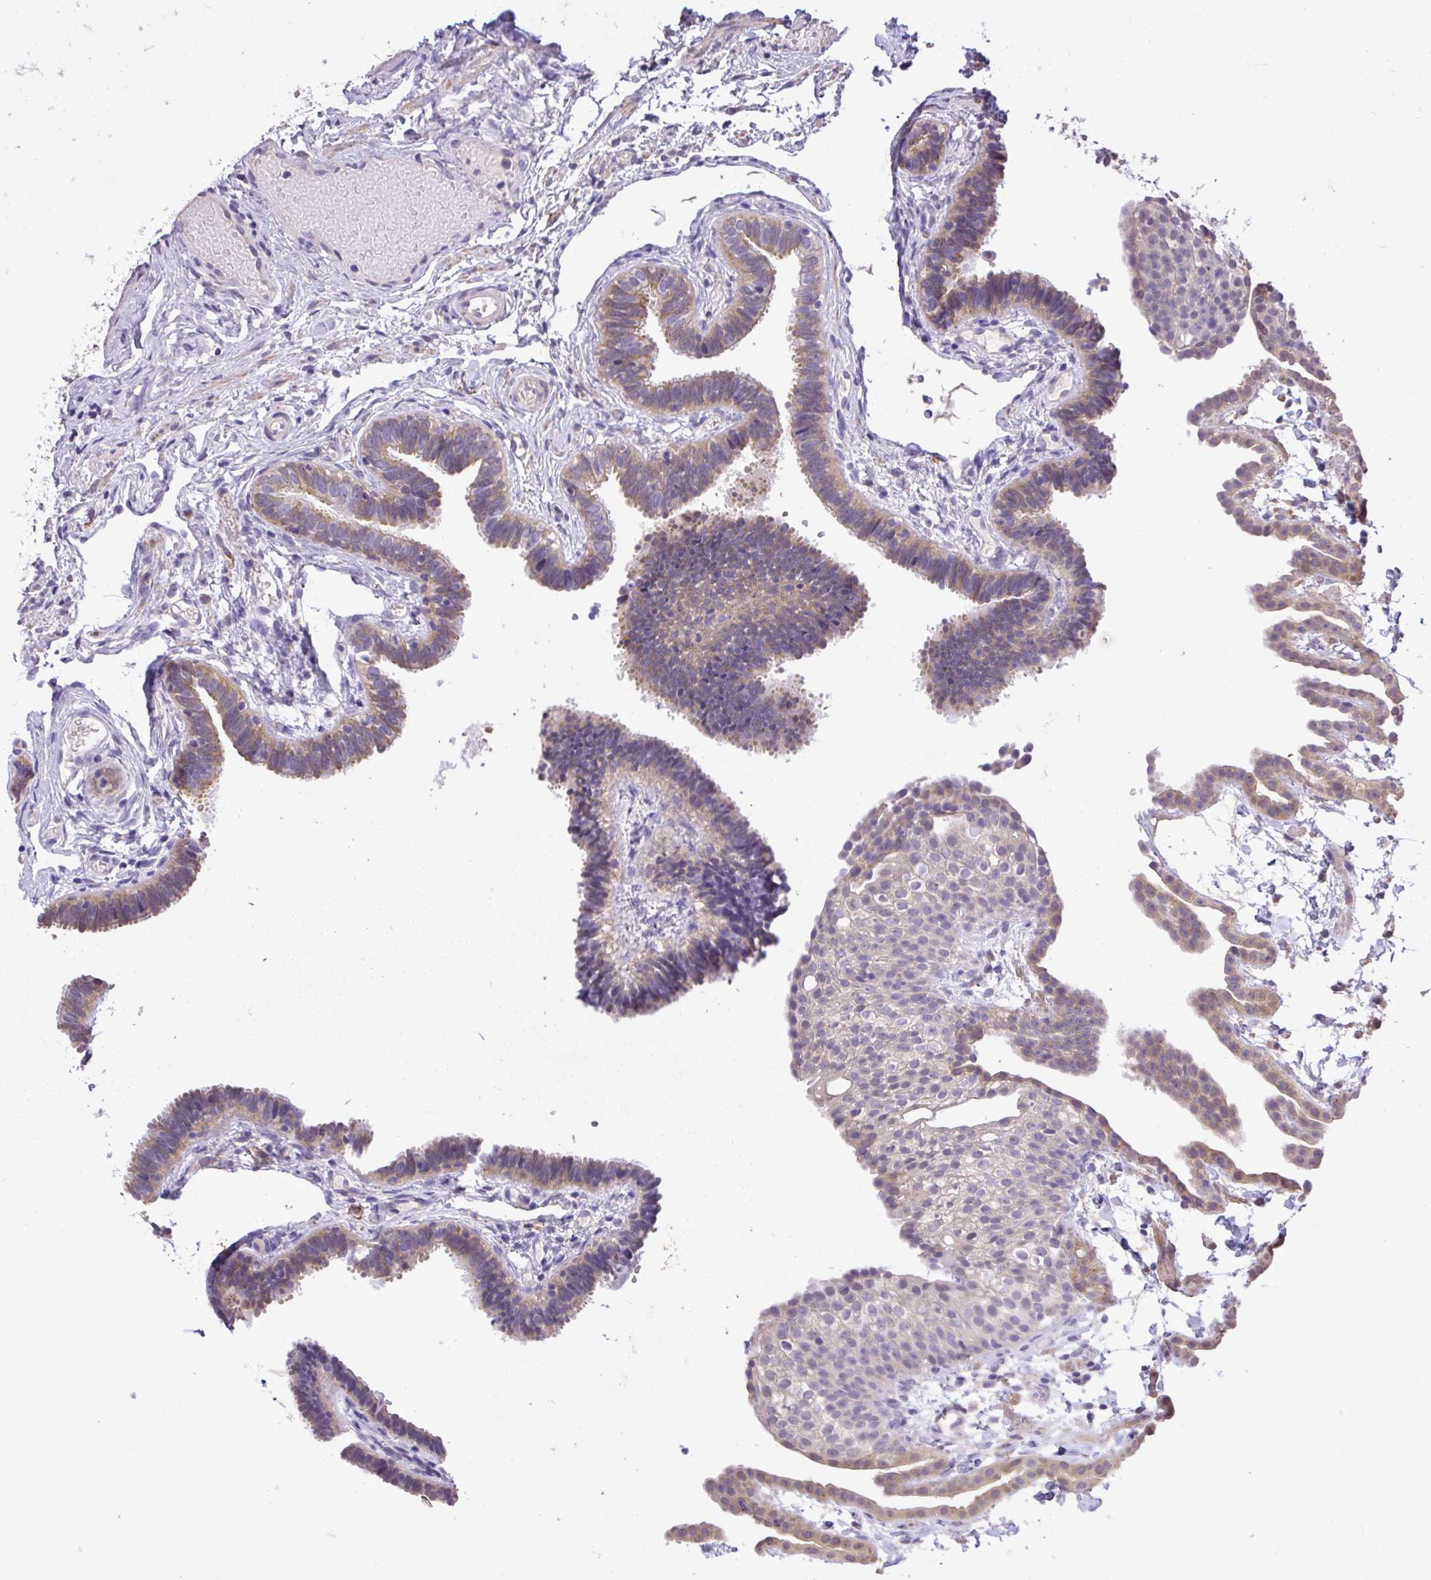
{"staining": {"intensity": "moderate", "quantity": "25%-75%", "location": "cytoplasmic/membranous"}, "tissue": "fallopian tube", "cell_type": "Glandular cells", "image_type": "normal", "snomed": [{"axis": "morphology", "description": "Normal tissue, NOS"}, {"axis": "topography", "description": "Fallopian tube"}], "caption": "Human fallopian tube stained with a brown dye reveals moderate cytoplasmic/membranous positive expression in approximately 25%-75% of glandular cells.", "gene": "MPC2", "patient": {"sex": "female", "age": 37}}